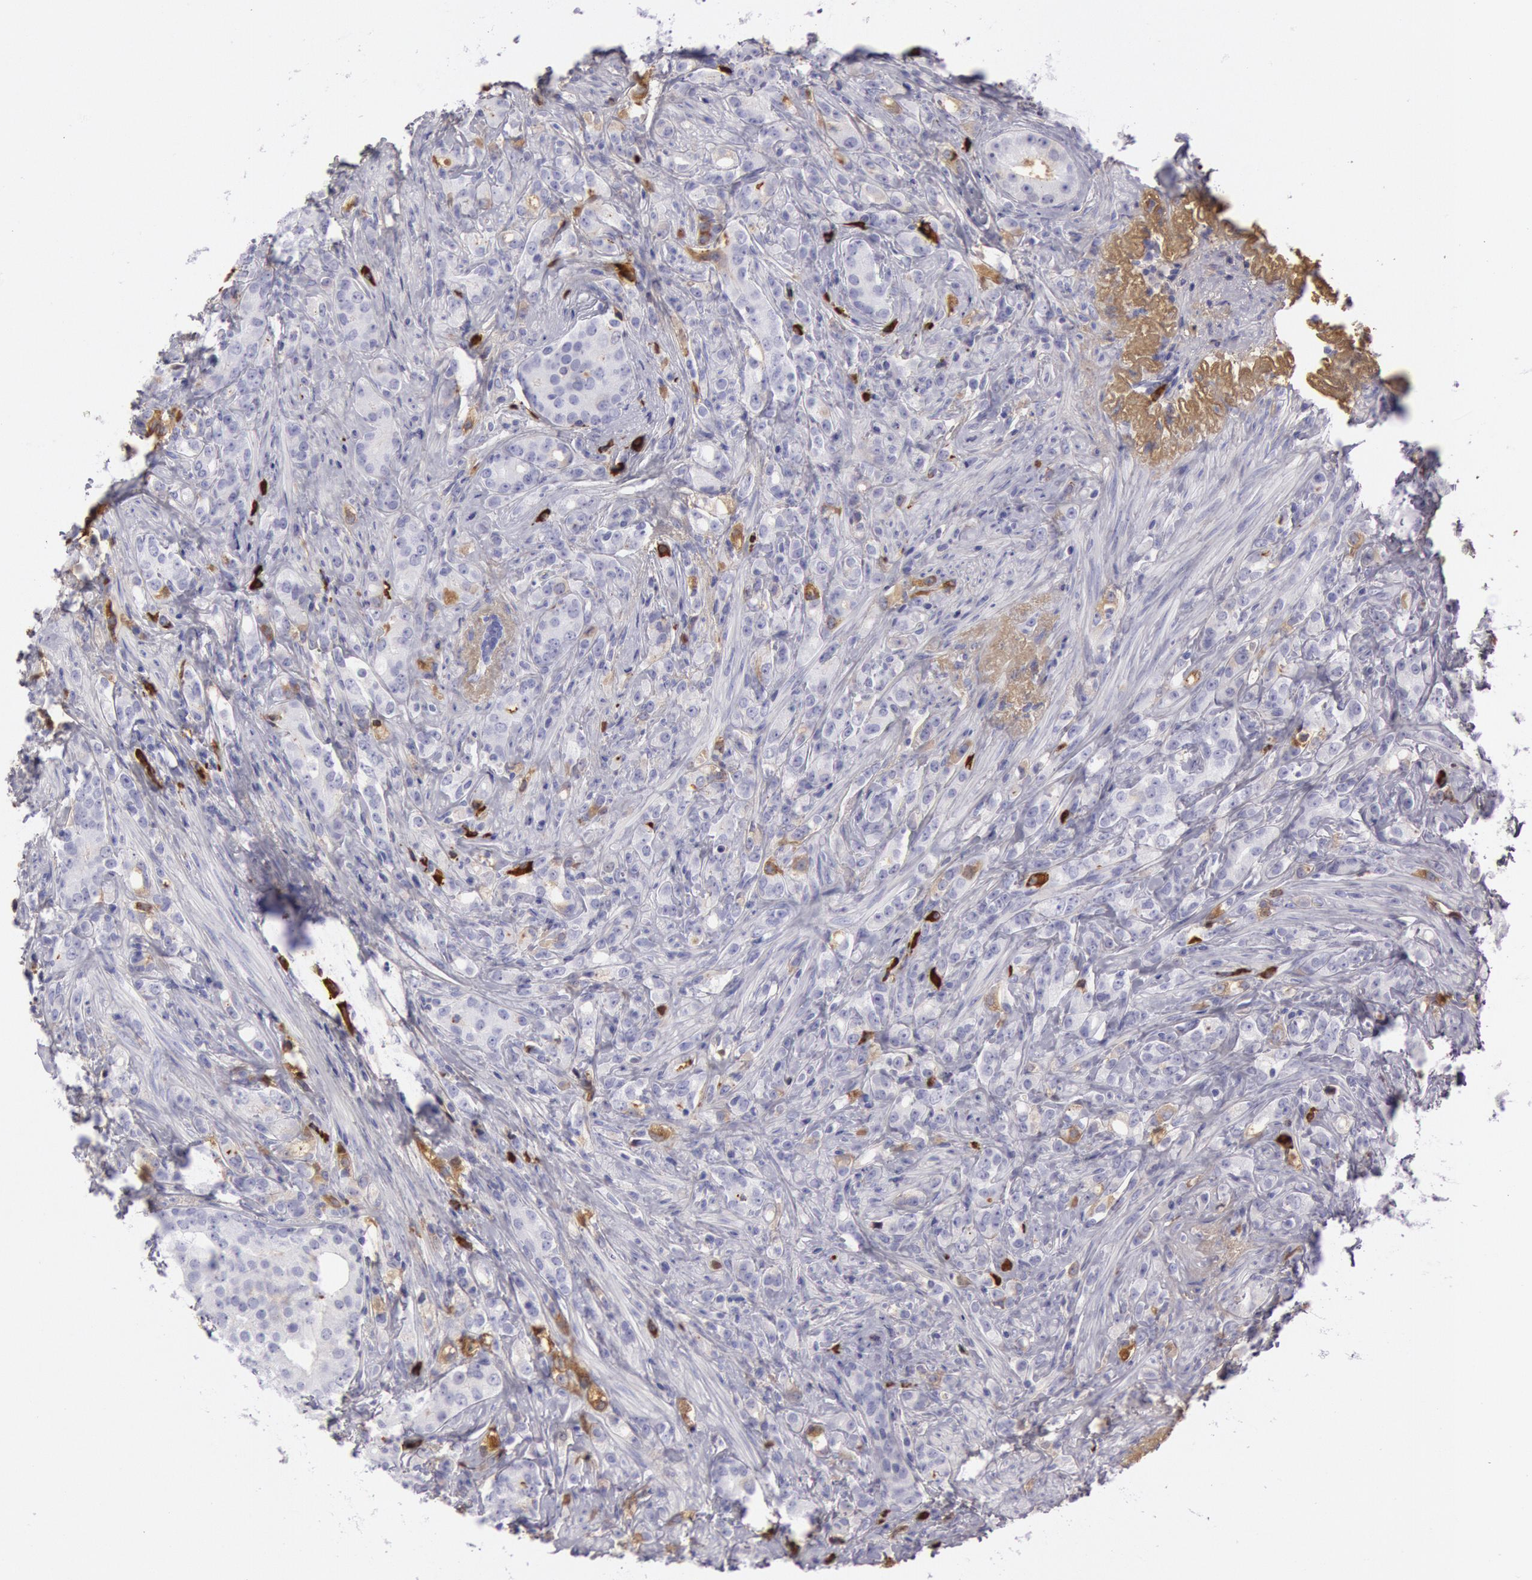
{"staining": {"intensity": "weak", "quantity": "<25%", "location": "cytoplasmic/membranous"}, "tissue": "prostate cancer", "cell_type": "Tumor cells", "image_type": "cancer", "snomed": [{"axis": "morphology", "description": "Adenocarcinoma, Medium grade"}, {"axis": "topography", "description": "Prostate"}], "caption": "Tumor cells are negative for brown protein staining in prostate cancer (medium-grade adenocarcinoma). (DAB (3,3'-diaminobenzidine) IHC visualized using brightfield microscopy, high magnification).", "gene": "IGHG1", "patient": {"sex": "male", "age": 59}}